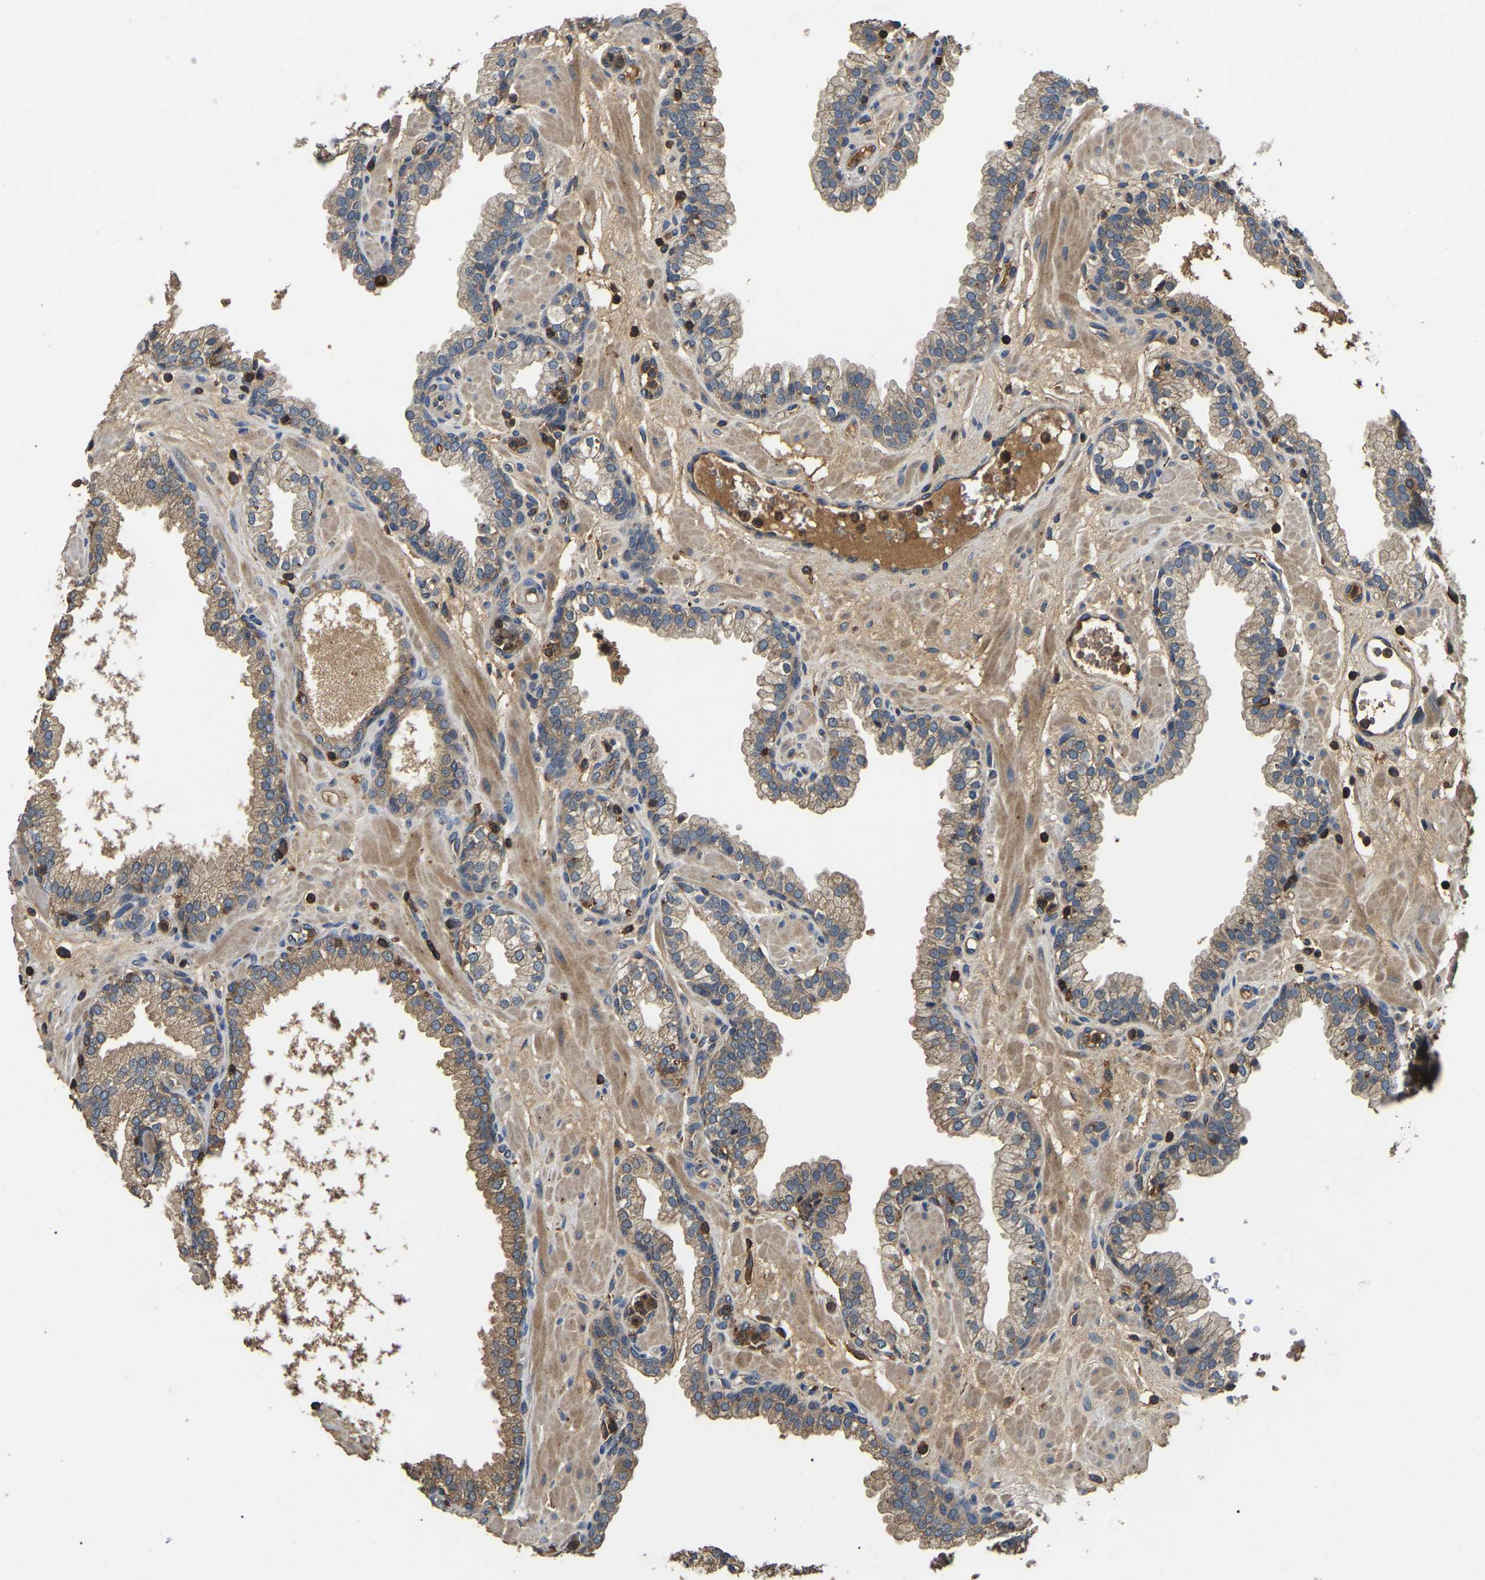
{"staining": {"intensity": "weak", "quantity": "25%-75%", "location": "cytoplasmic/membranous"}, "tissue": "prostate", "cell_type": "Glandular cells", "image_type": "normal", "snomed": [{"axis": "morphology", "description": "Normal tissue, NOS"}, {"axis": "morphology", "description": "Urothelial carcinoma, Low grade"}, {"axis": "topography", "description": "Urinary bladder"}, {"axis": "topography", "description": "Prostate"}], "caption": "Glandular cells reveal weak cytoplasmic/membranous staining in about 25%-75% of cells in normal prostate. Using DAB (3,3'-diaminobenzidine) (brown) and hematoxylin (blue) stains, captured at high magnification using brightfield microscopy.", "gene": "SMPD2", "patient": {"sex": "male", "age": 60}}